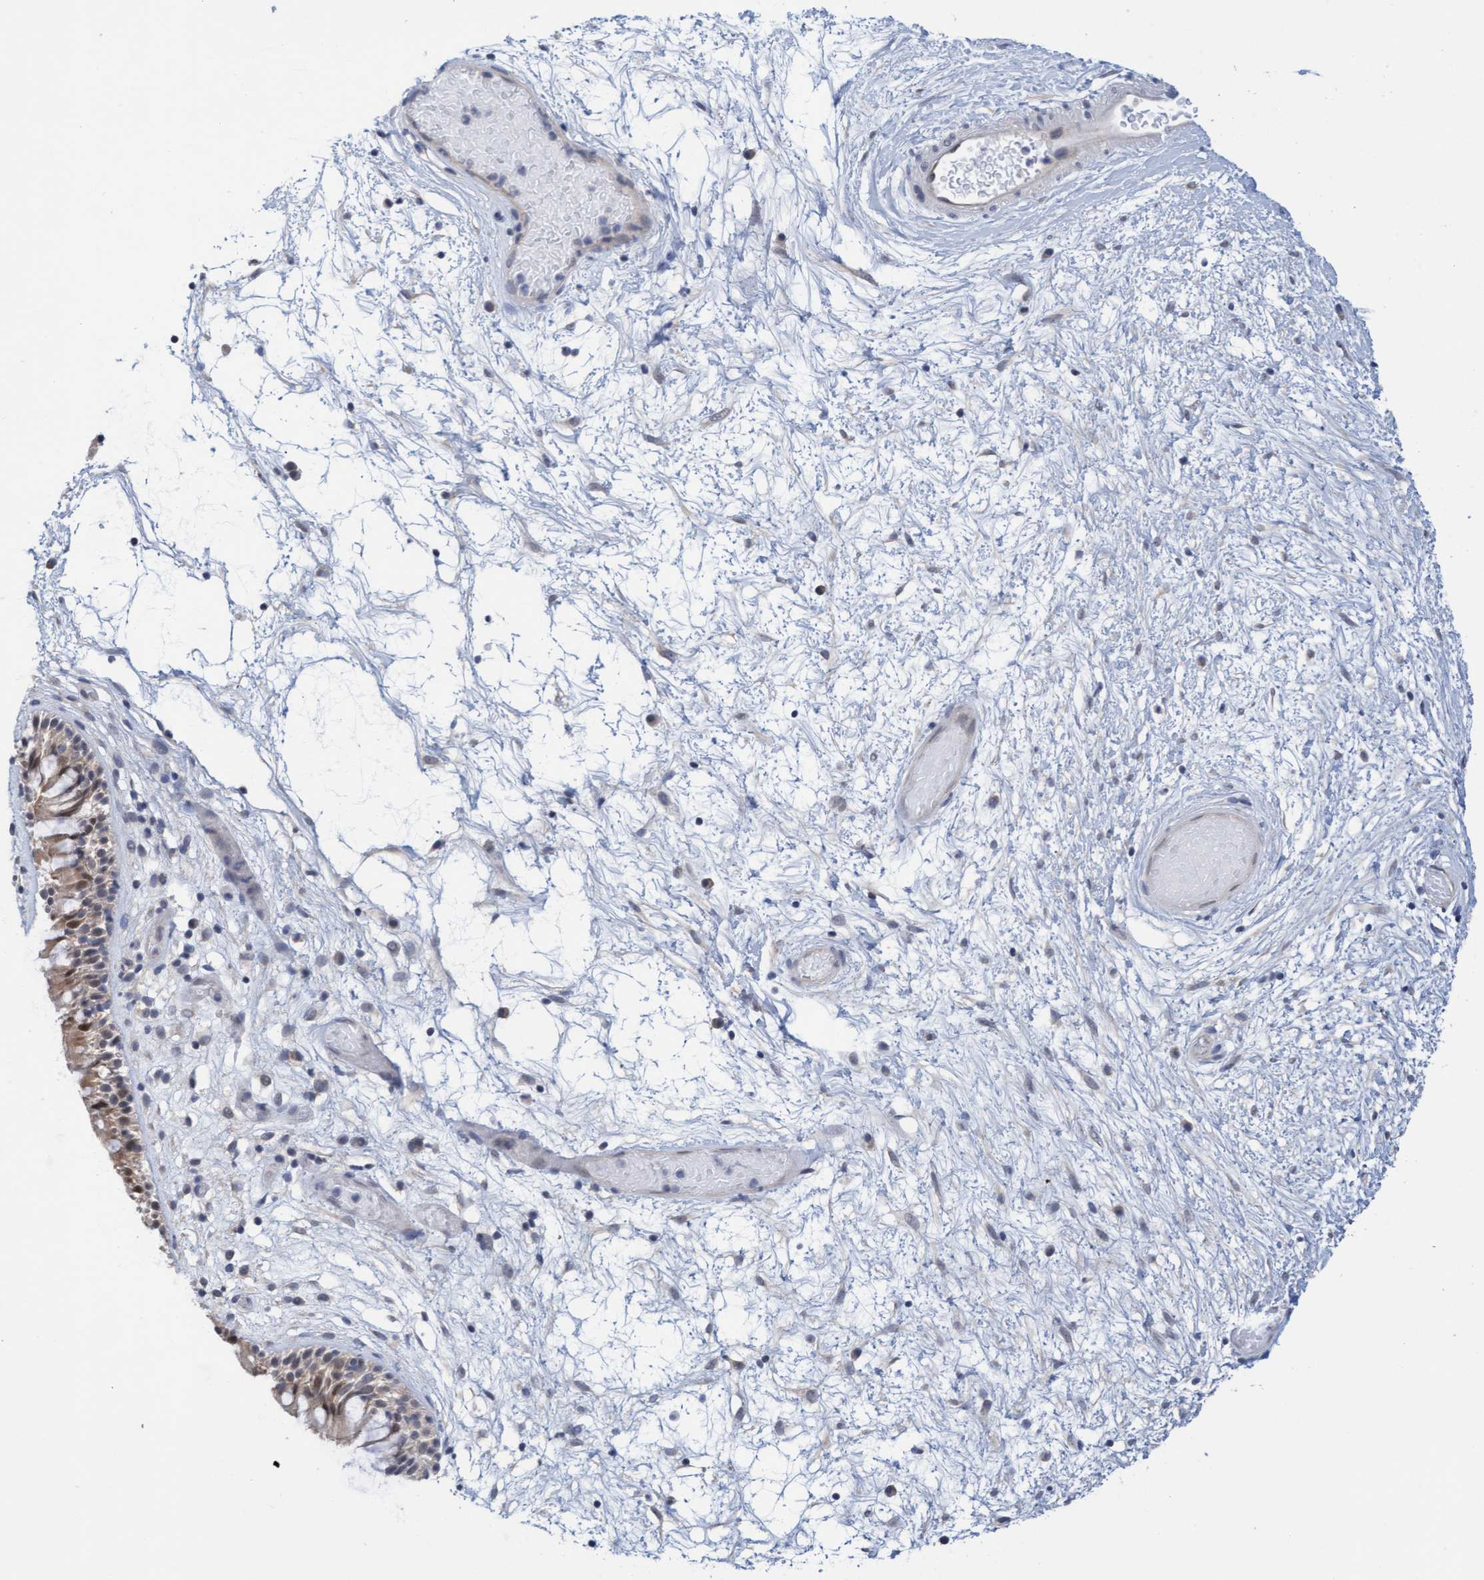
{"staining": {"intensity": "moderate", "quantity": "<25%", "location": "cytoplasmic/membranous"}, "tissue": "nasopharynx", "cell_type": "Respiratory epithelial cells", "image_type": "normal", "snomed": [{"axis": "morphology", "description": "Normal tissue, NOS"}, {"axis": "morphology", "description": "Inflammation, NOS"}, {"axis": "topography", "description": "Nasopharynx"}], "caption": "Moderate cytoplasmic/membranous positivity for a protein is seen in approximately <25% of respiratory epithelial cells of unremarkable nasopharynx using immunohistochemistry (IHC).", "gene": "AMZ2", "patient": {"sex": "male", "age": 48}}